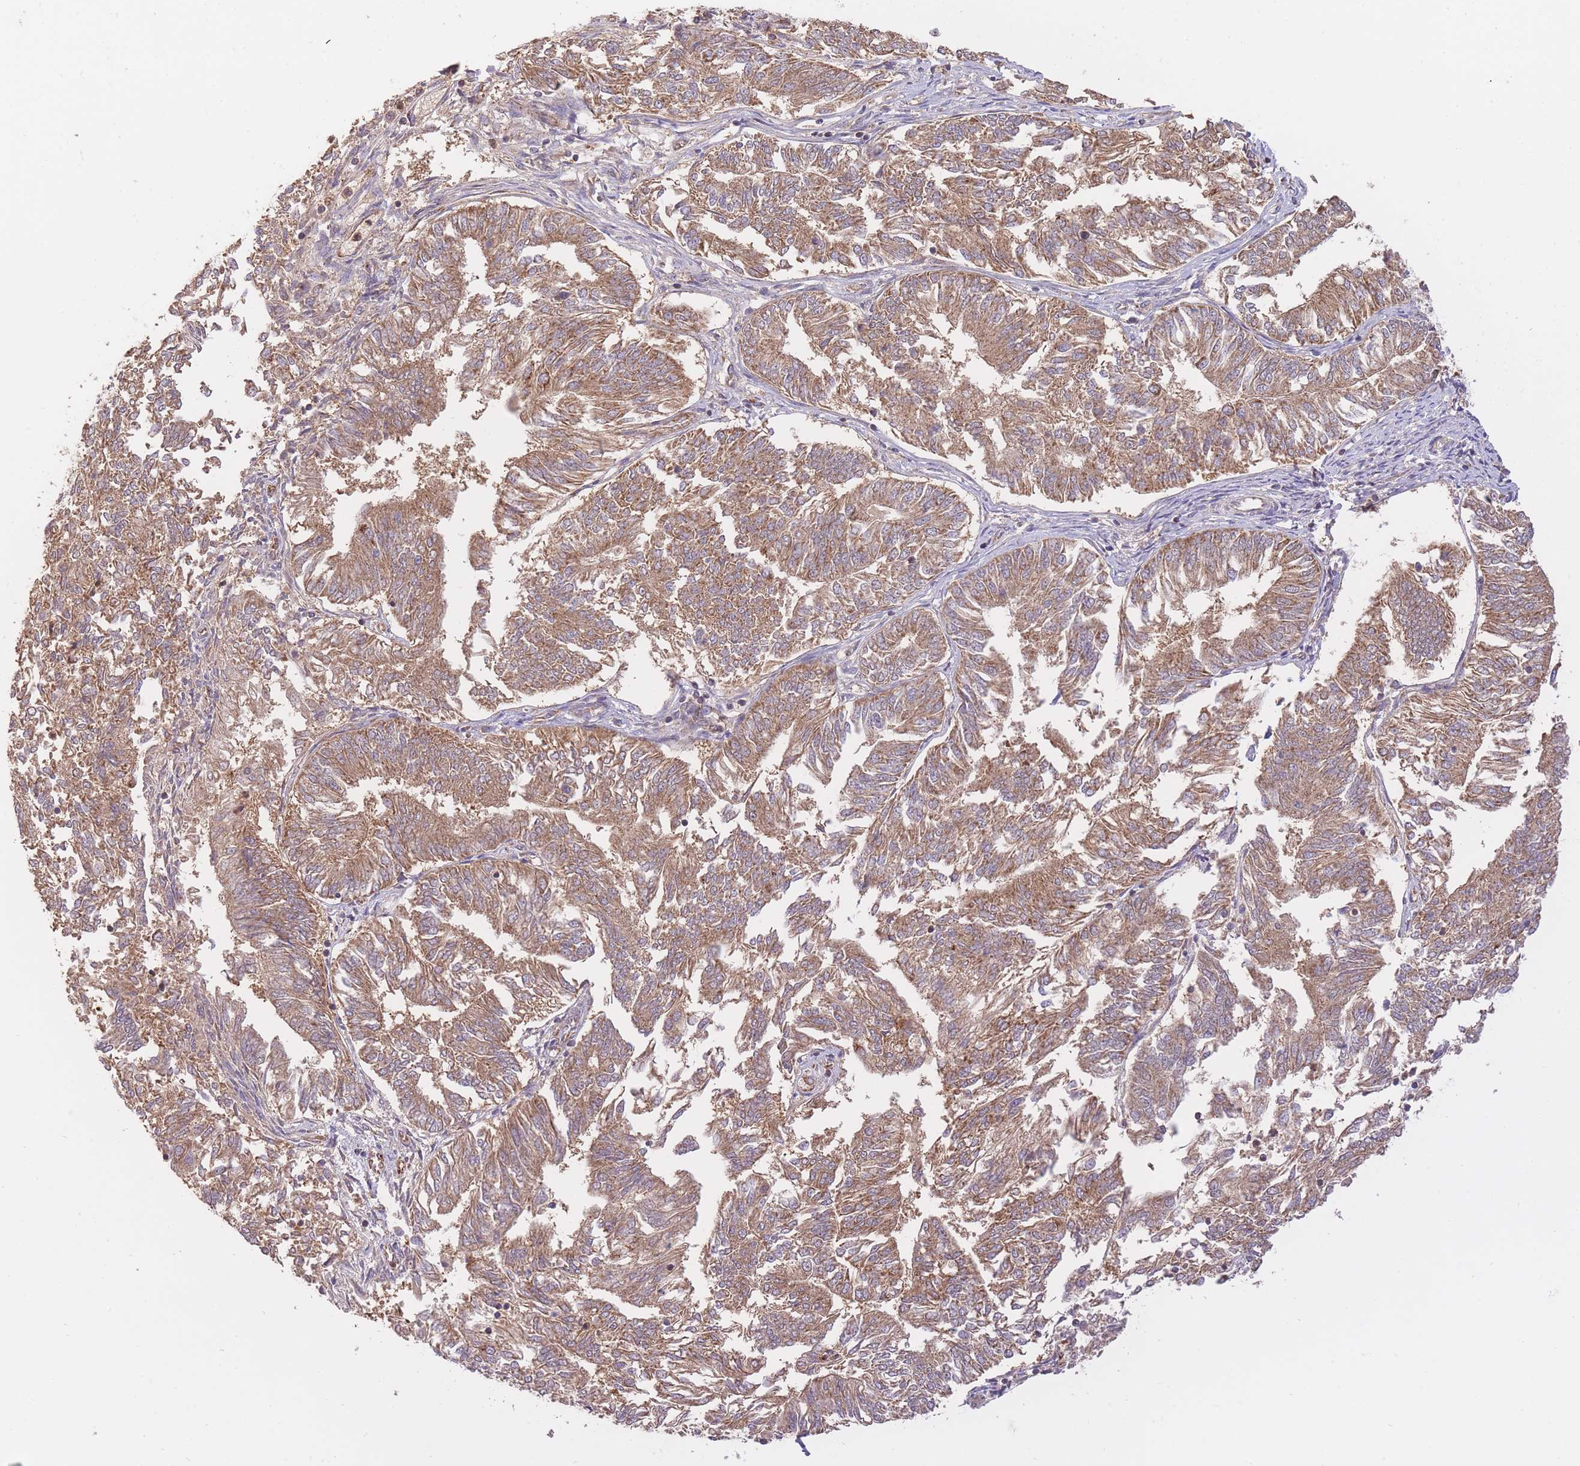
{"staining": {"intensity": "moderate", "quantity": ">75%", "location": "cytoplasmic/membranous"}, "tissue": "endometrial cancer", "cell_type": "Tumor cells", "image_type": "cancer", "snomed": [{"axis": "morphology", "description": "Adenocarcinoma, NOS"}, {"axis": "topography", "description": "Endometrium"}], "caption": "Immunohistochemical staining of adenocarcinoma (endometrial) displays moderate cytoplasmic/membranous protein expression in about >75% of tumor cells.", "gene": "PREP", "patient": {"sex": "female", "age": 58}}